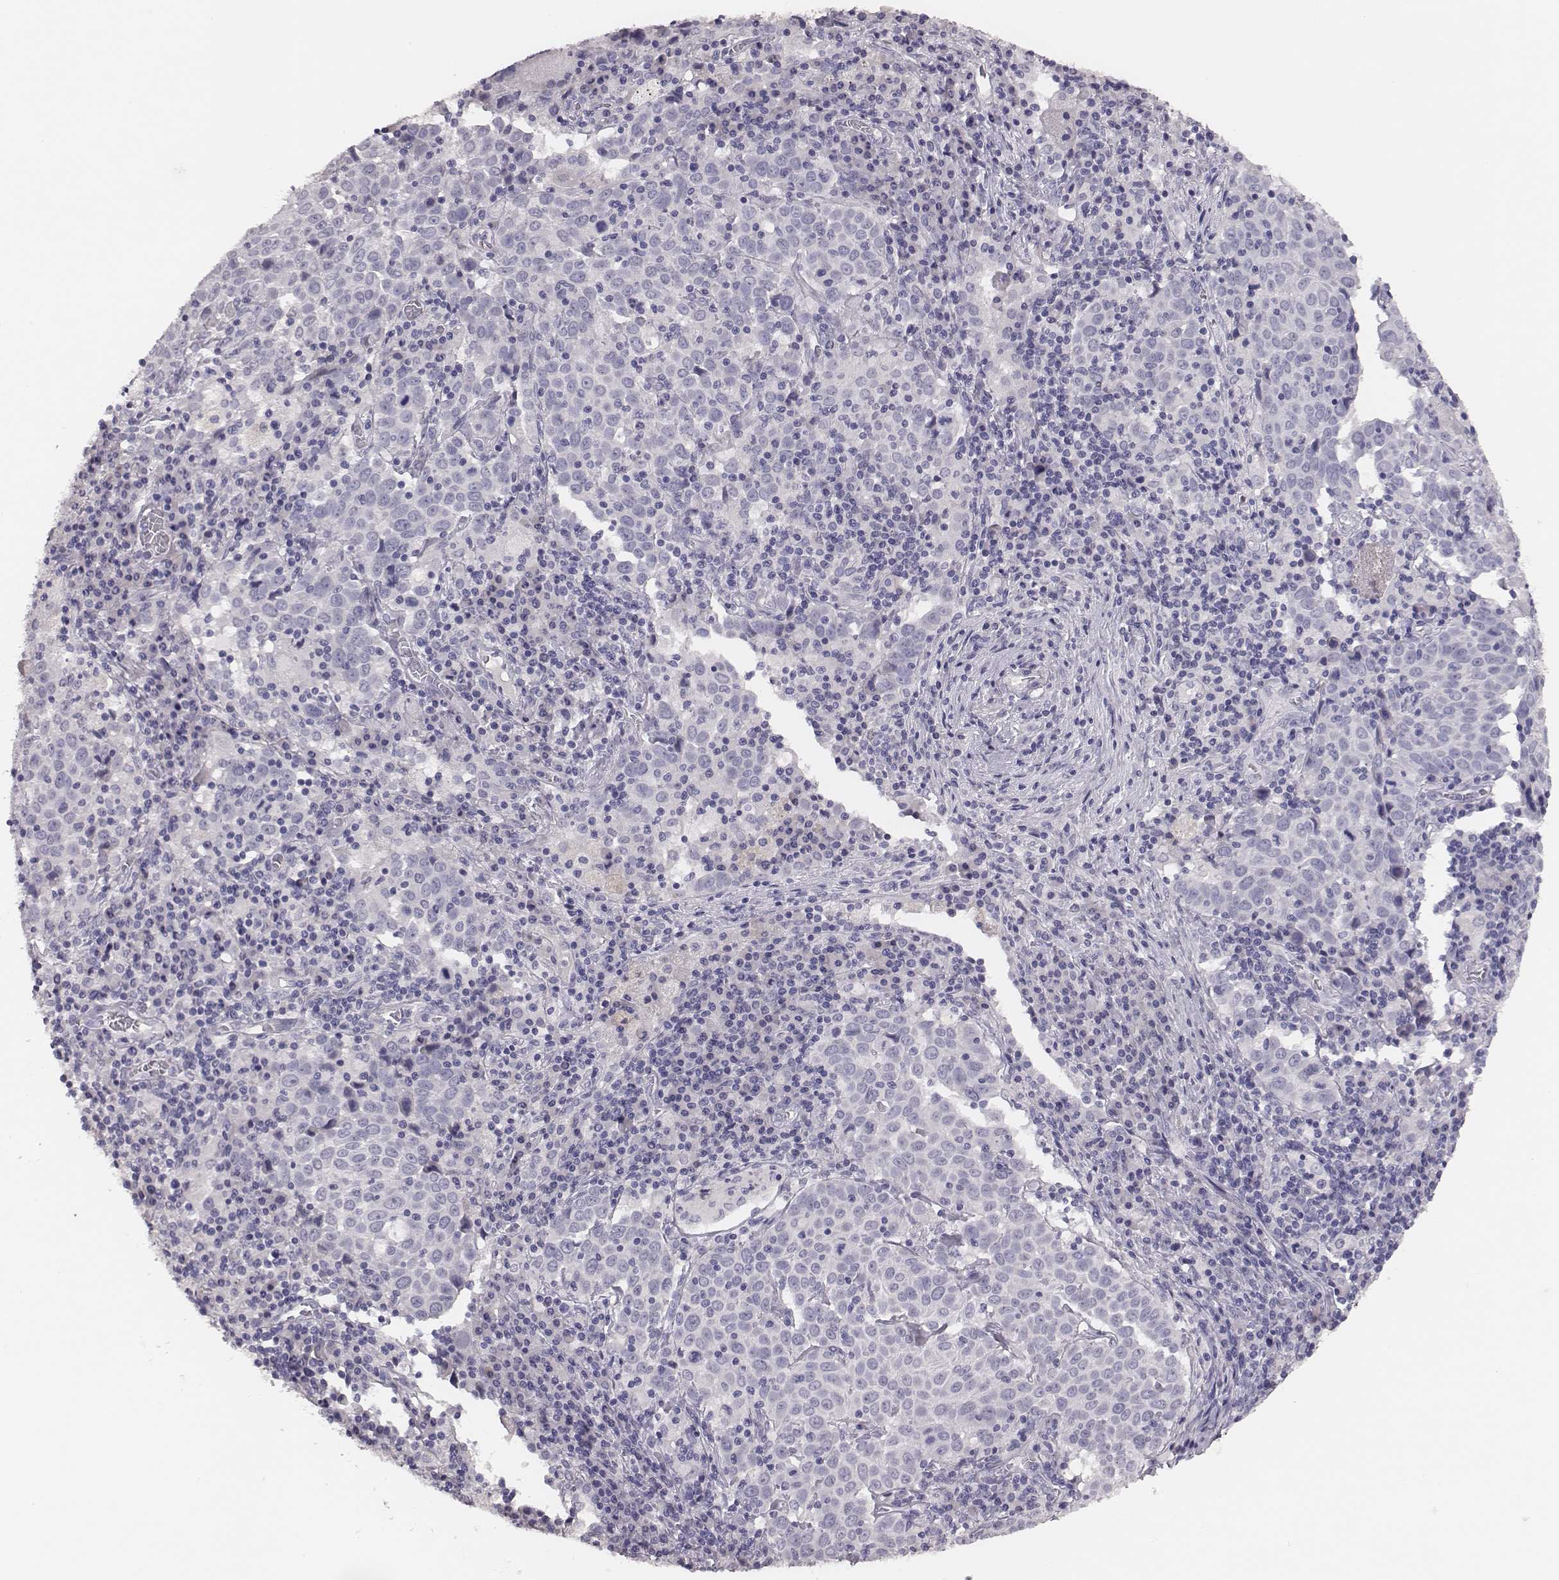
{"staining": {"intensity": "negative", "quantity": "none", "location": "none"}, "tissue": "lung cancer", "cell_type": "Tumor cells", "image_type": "cancer", "snomed": [{"axis": "morphology", "description": "Squamous cell carcinoma, NOS"}, {"axis": "topography", "description": "Lung"}], "caption": "High magnification brightfield microscopy of lung cancer stained with DAB (brown) and counterstained with hematoxylin (blue): tumor cells show no significant staining. Brightfield microscopy of immunohistochemistry stained with DAB (brown) and hematoxylin (blue), captured at high magnification.", "gene": "MYH6", "patient": {"sex": "male", "age": 57}}